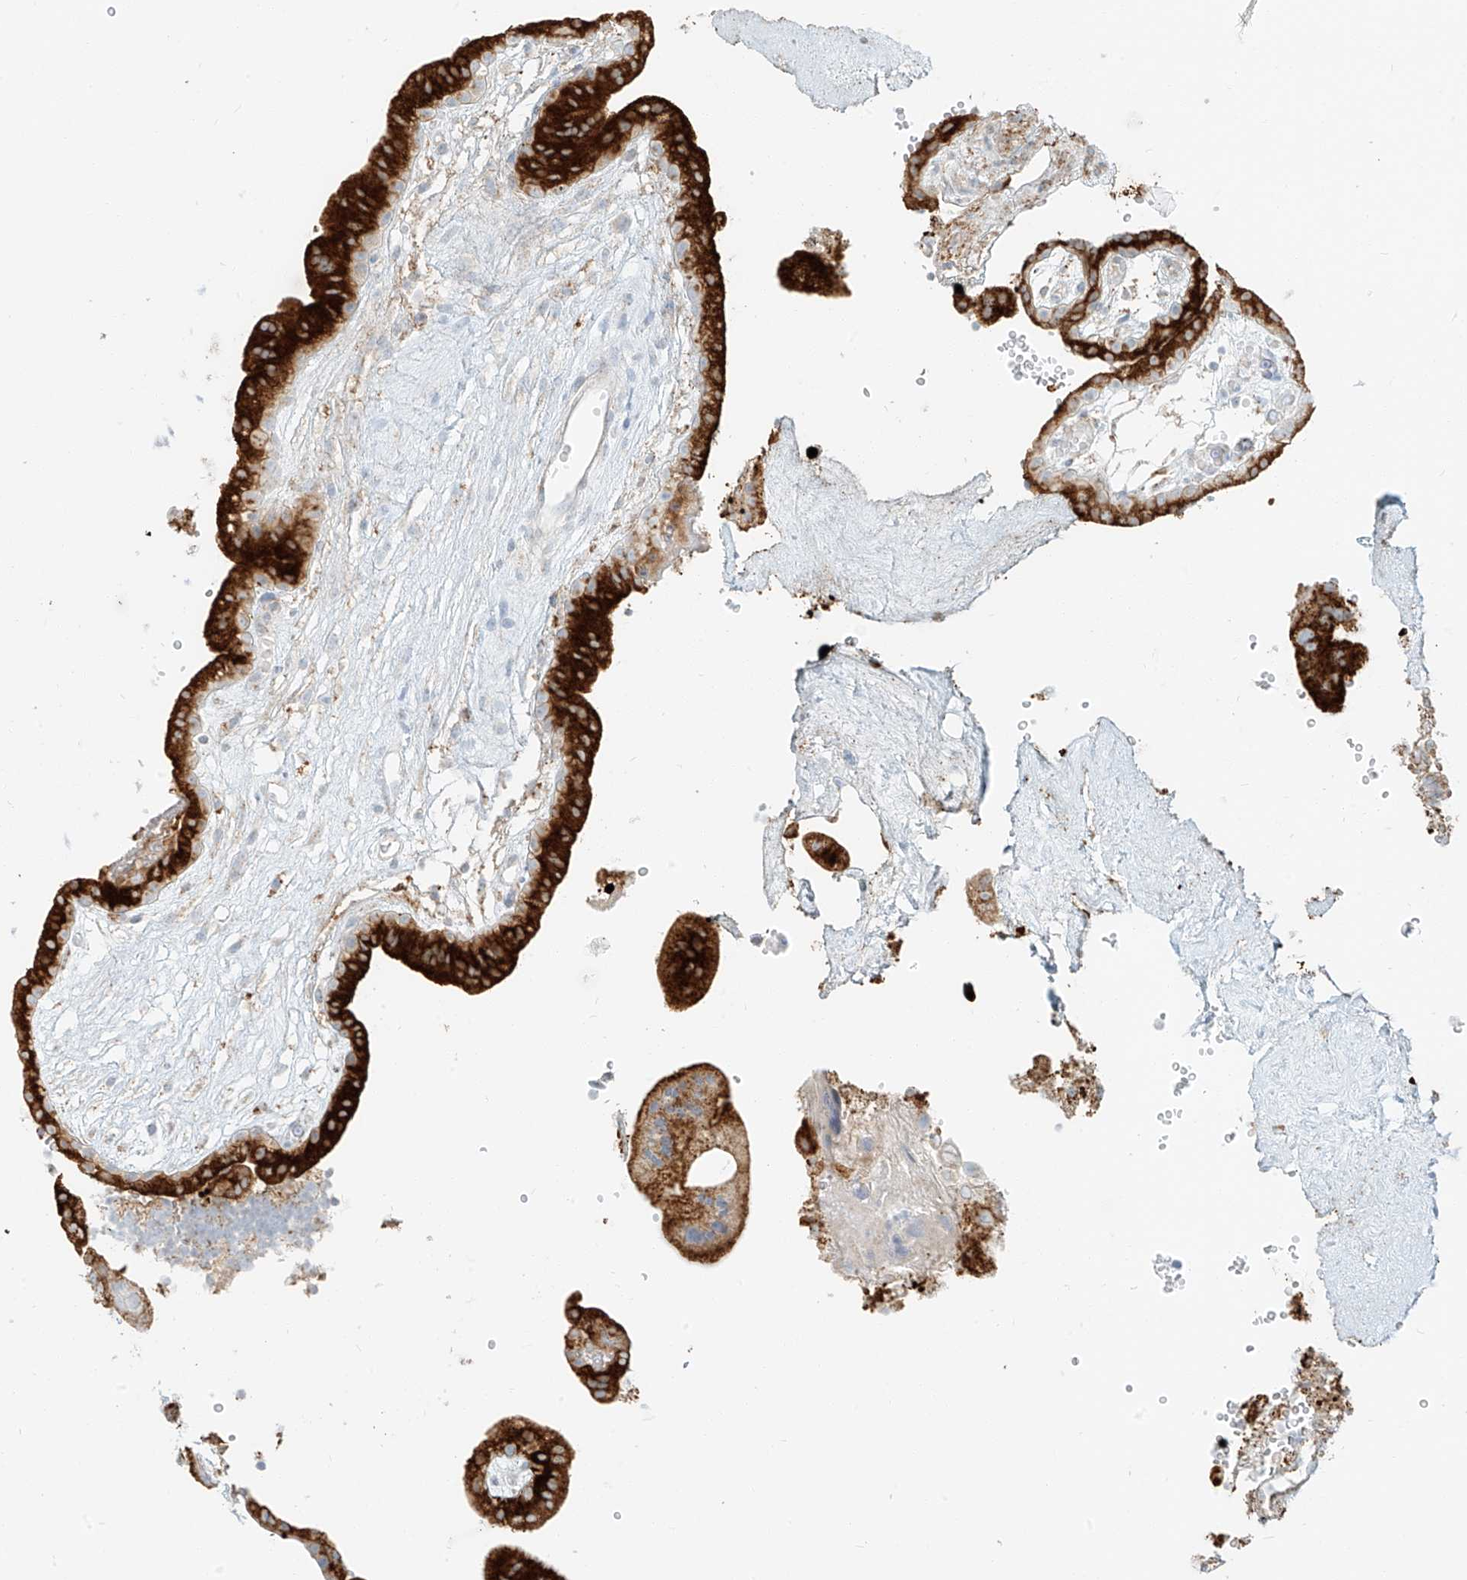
{"staining": {"intensity": "strong", "quantity": ">75%", "location": "cytoplasmic/membranous"}, "tissue": "placenta", "cell_type": "Trophoblastic cells", "image_type": "normal", "snomed": [{"axis": "morphology", "description": "Normal tissue, NOS"}, {"axis": "topography", "description": "Placenta"}], "caption": "Immunohistochemistry micrograph of benign placenta stained for a protein (brown), which exhibits high levels of strong cytoplasmic/membranous positivity in approximately >75% of trophoblastic cells.", "gene": "SLC35F6", "patient": {"sex": "female", "age": 18}}